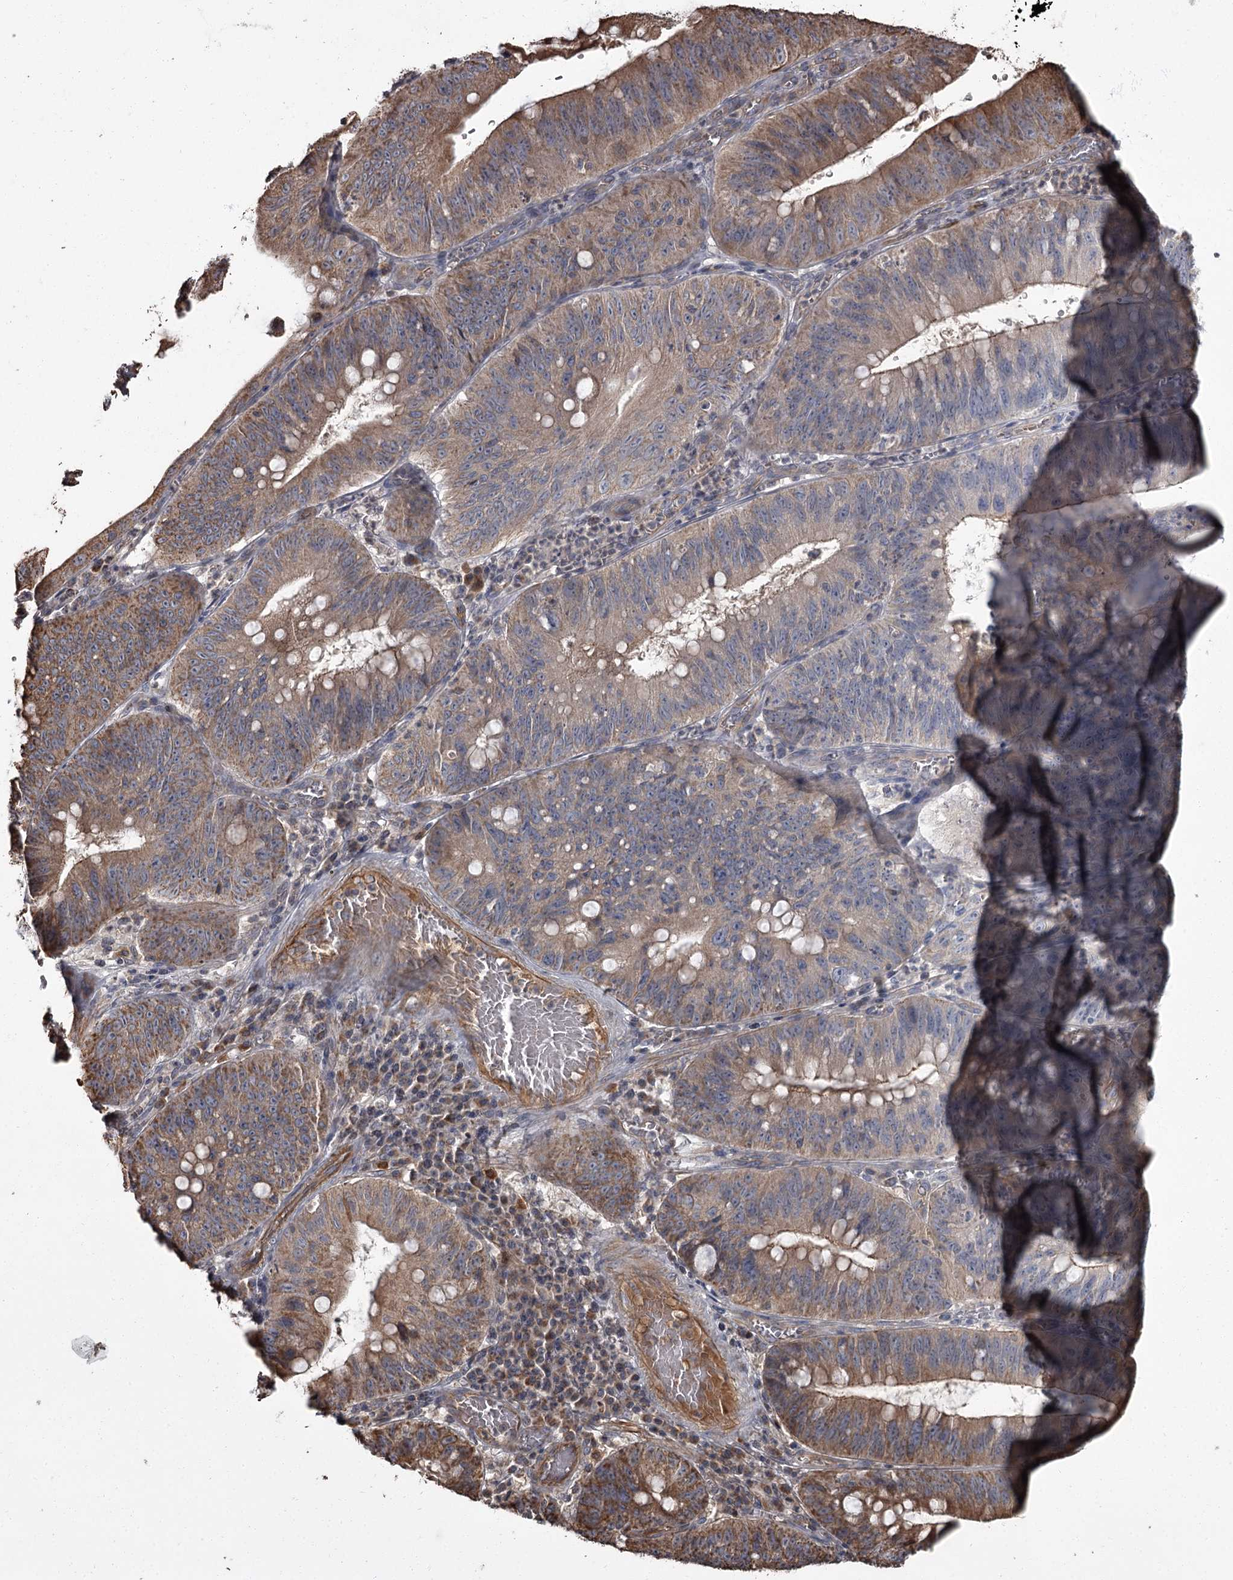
{"staining": {"intensity": "moderate", "quantity": "25%-75%", "location": "cytoplasmic/membranous"}, "tissue": "stomach cancer", "cell_type": "Tumor cells", "image_type": "cancer", "snomed": [{"axis": "morphology", "description": "Adenocarcinoma, NOS"}, {"axis": "topography", "description": "Stomach"}], "caption": "High-magnification brightfield microscopy of adenocarcinoma (stomach) stained with DAB (brown) and counterstained with hematoxylin (blue). tumor cells exhibit moderate cytoplasmic/membranous staining is present in about25%-75% of cells.", "gene": "THAP9", "patient": {"sex": "male", "age": 59}}